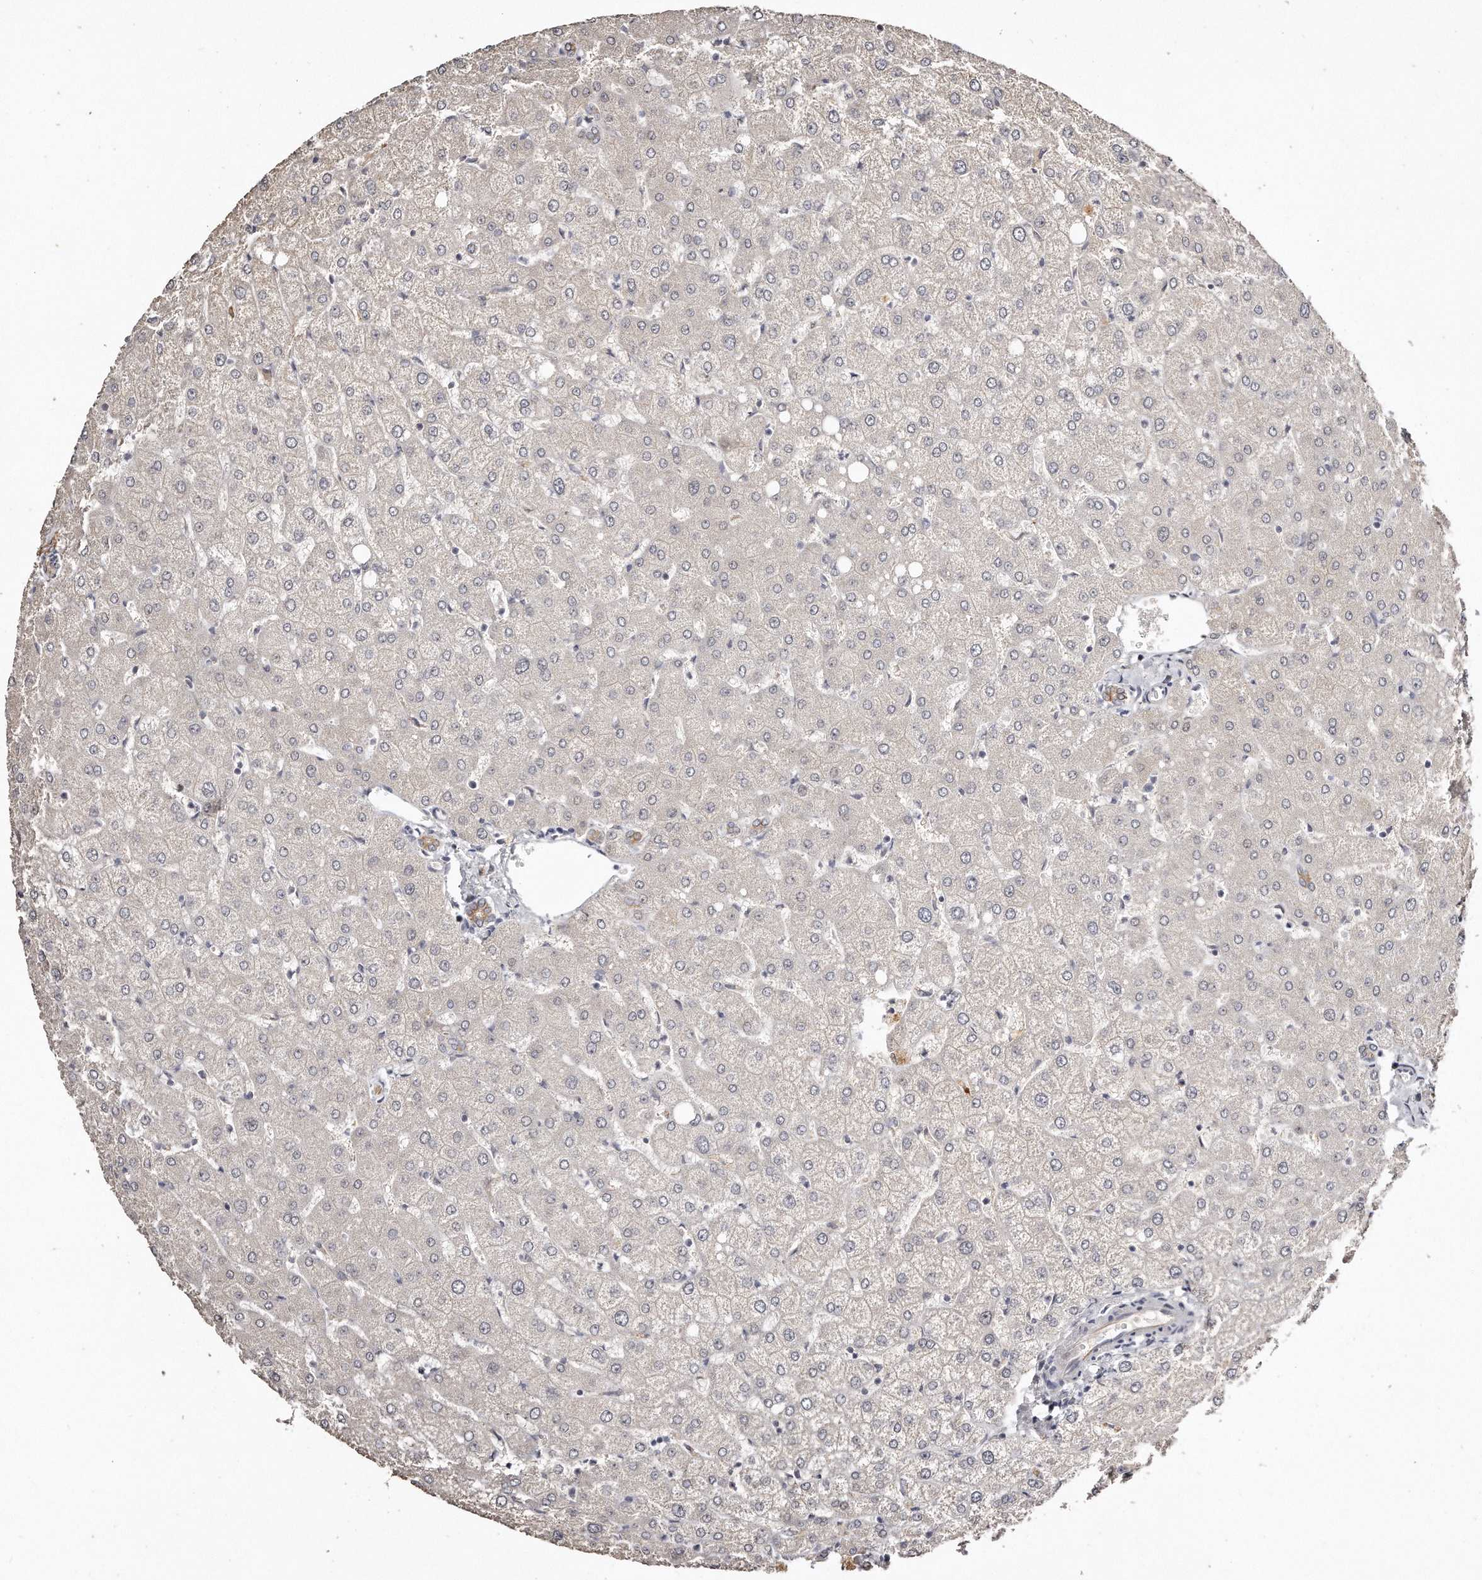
{"staining": {"intensity": "moderate", "quantity": ">75%", "location": "cytoplasmic/membranous"}, "tissue": "liver", "cell_type": "Cholangiocytes", "image_type": "normal", "snomed": [{"axis": "morphology", "description": "Normal tissue, NOS"}, {"axis": "topography", "description": "Liver"}], "caption": "Cholangiocytes demonstrate medium levels of moderate cytoplasmic/membranous staining in about >75% of cells in benign liver. (Brightfield microscopy of DAB IHC at high magnification).", "gene": "ZYG11A", "patient": {"sex": "female", "age": 54}}